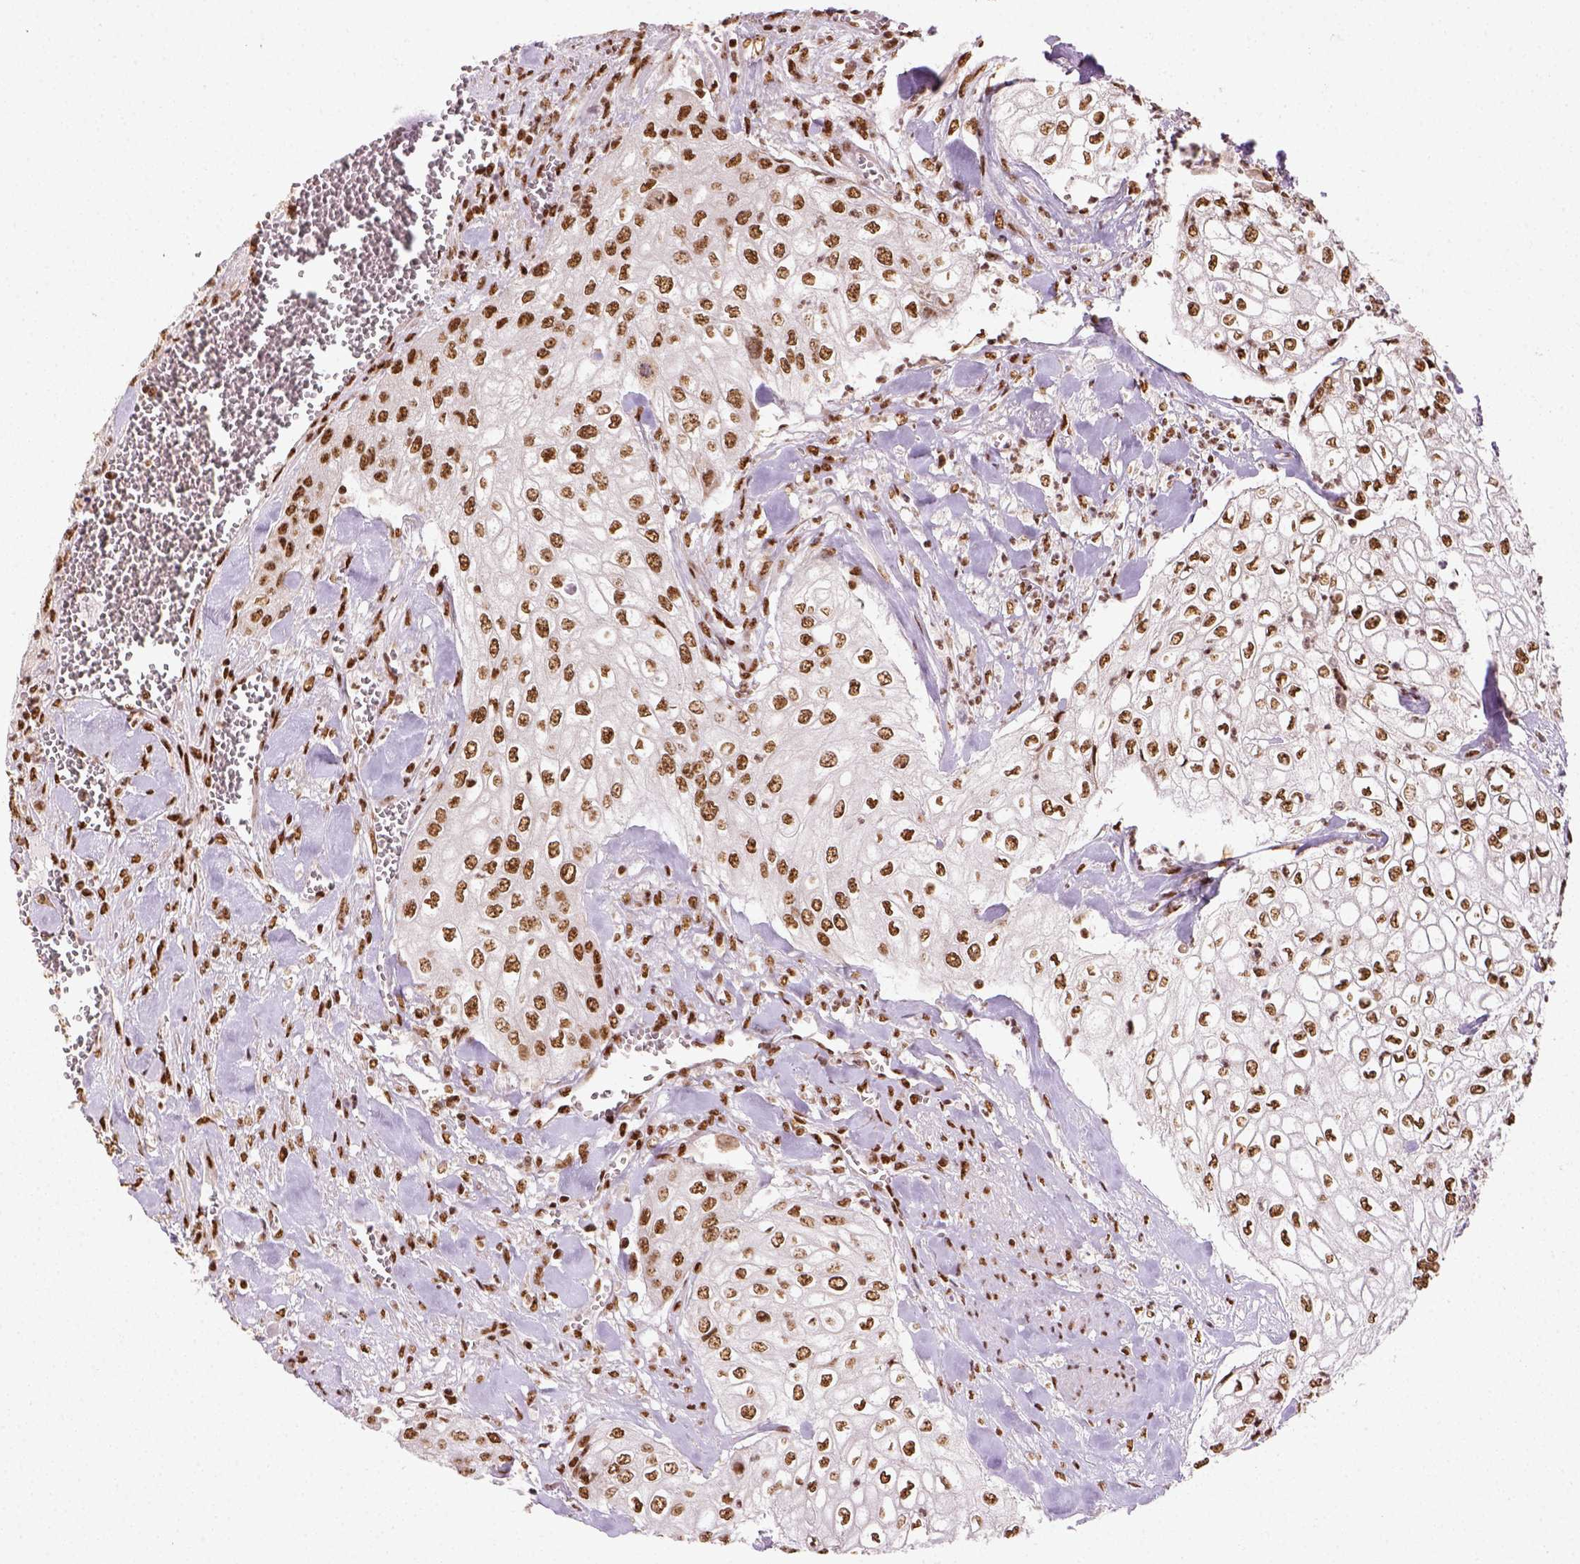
{"staining": {"intensity": "moderate", "quantity": ">75%", "location": "nuclear"}, "tissue": "urothelial cancer", "cell_type": "Tumor cells", "image_type": "cancer", "snomed": [{"axis": "morphology", "description": "Urothelial carcinoma, High grade"}, {"axis": "topography", "description": "Urinary bladder"}], "caption": "IHC micrograph of neoplastic tissue: urothelial carcinoma (high-grade) stained using immunohistochemistry (IHC) shows medium levels of moderate protein expression localized specifically in the nuclear of tumor cells, appearing as a nuclear brown color.", "gene": "CCAR1", "patient": {"sex": "male", "age": 62}}